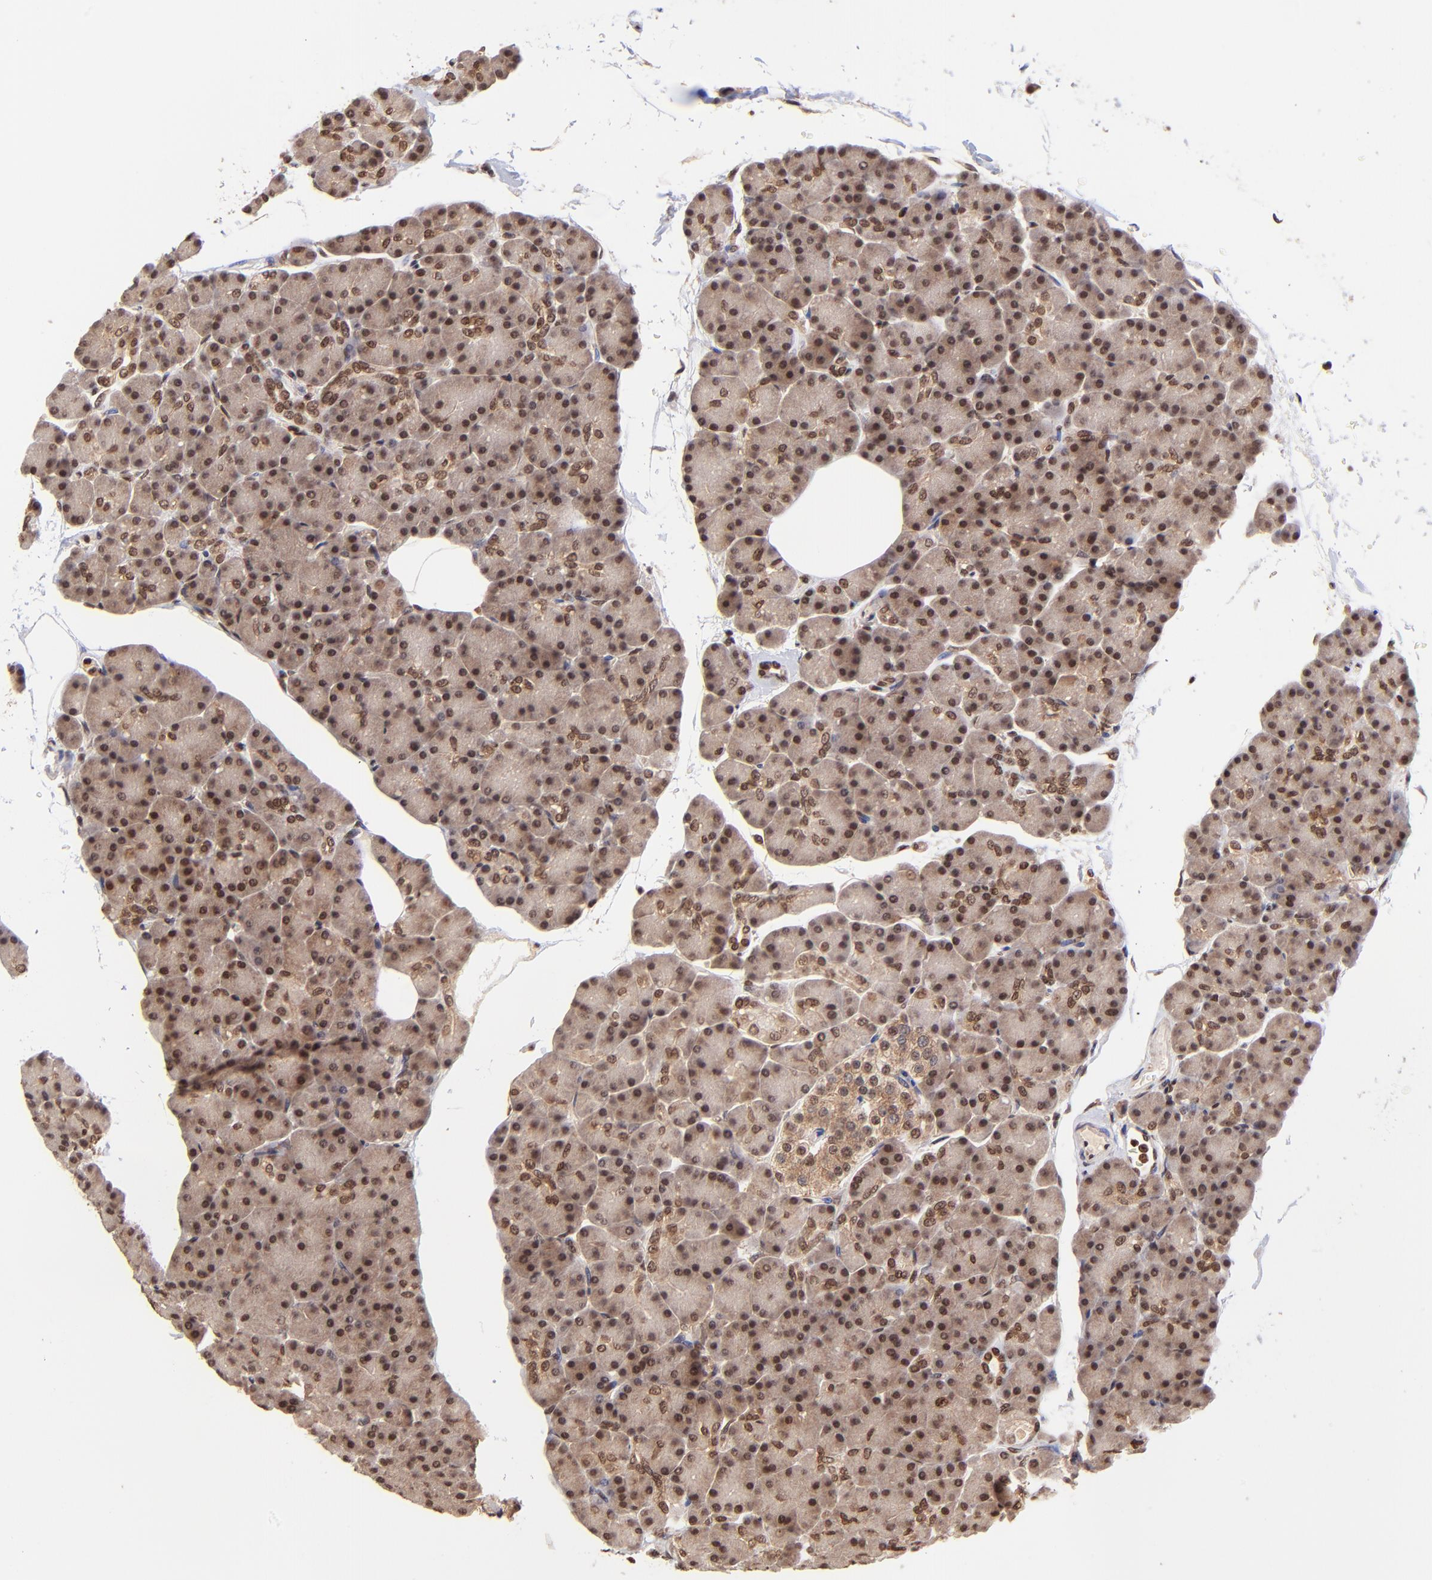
{"staining": {"intensity": "moderate", "quantity": ">75%", "location": "cytoplasmic/membranous,nuclear"}, "tissue": "pancreas", "cell_type": "Exocrine glandular cells", "image_type": "normal", "snomed": [{"axis": "morphology", "description": "Normal tissue, NOS"}, {"axis": "topography", "description": "Pancreas"}], "caption": "Immunohistochemical staining of unremarkable human pancreas shows >75% levels of moderate cytoplasmic/membranous,nuclear protein positivity in approximately >75% of exocrine glandular cells. The protein is stained brown, and the nuclei are stained in blue (DAB (3,3'-diaminobenzidine) IHC with brightfield microscopy, high magnification).", "gene": "WDR25", "patient": {"sex": "female", "age": 43}}